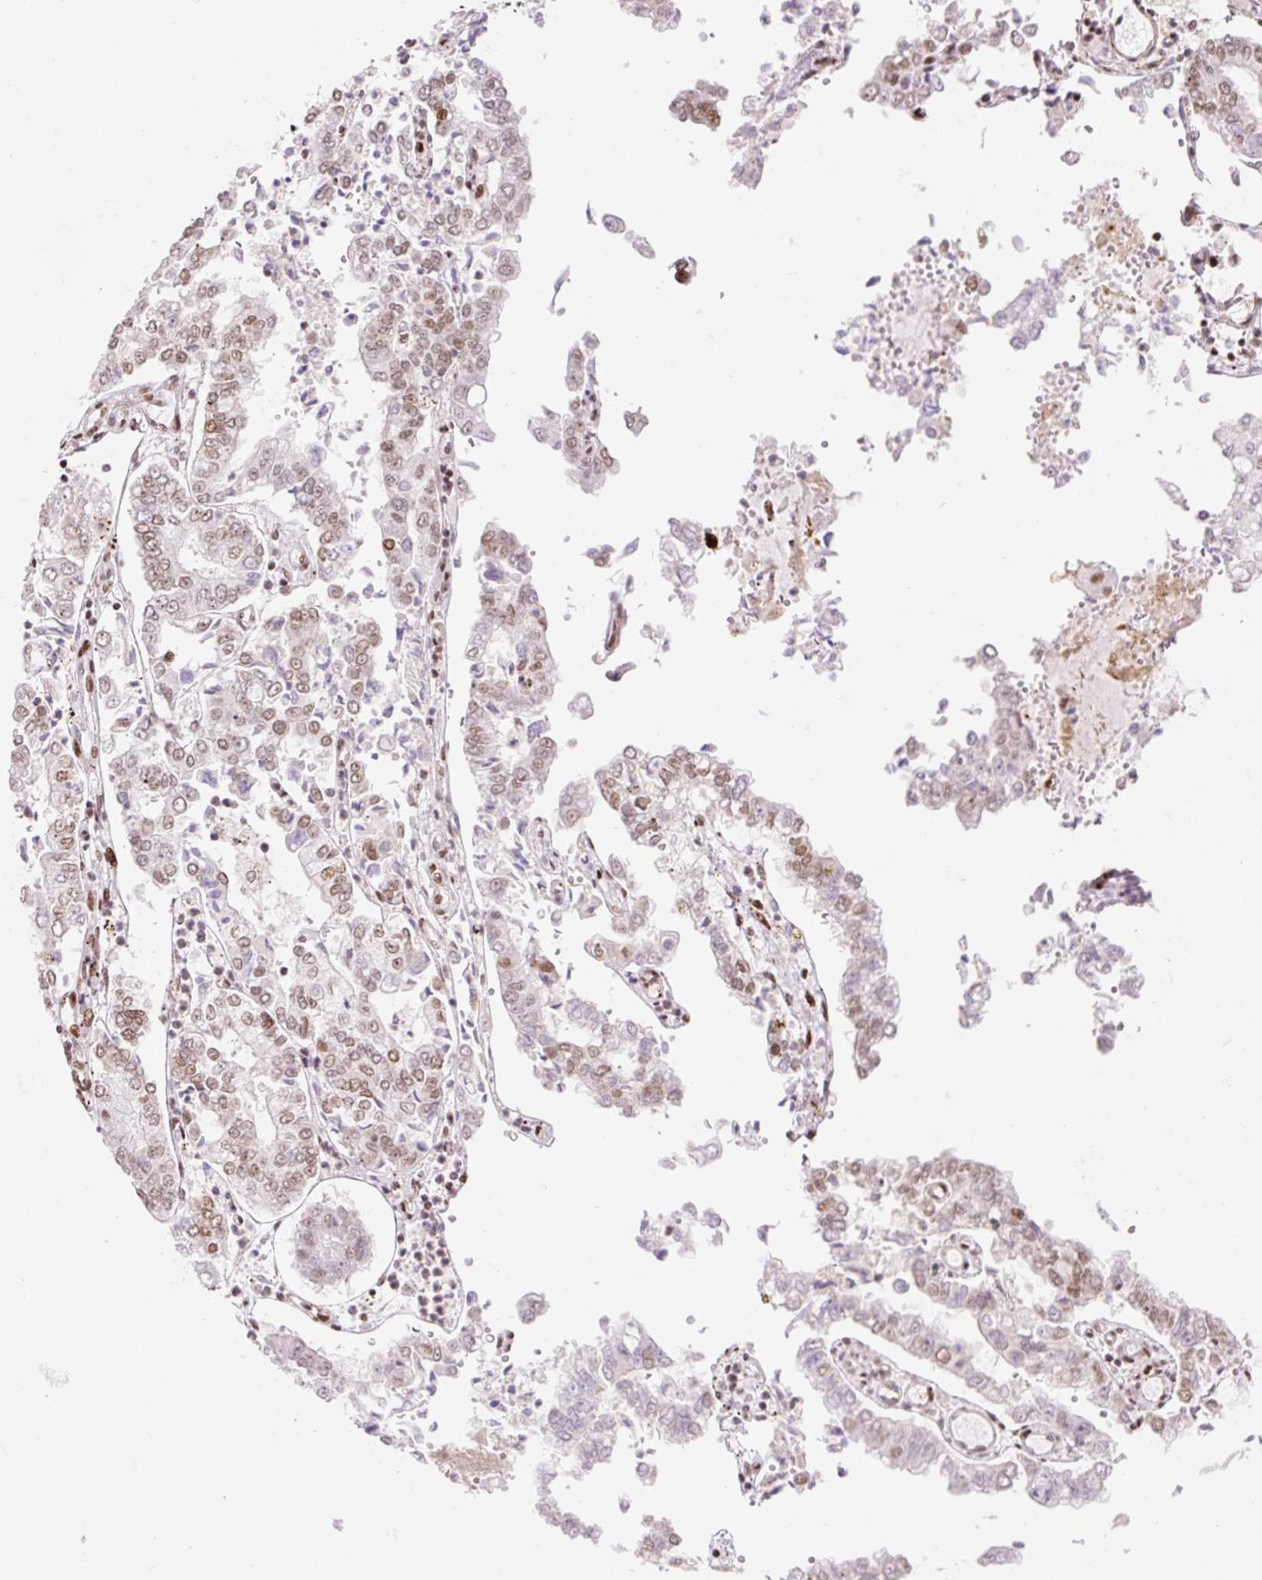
{"staining": {"intensity": "moderate", "quantity": ">75%", "location": "nuclear"}, "tissue": "stomach cancer", "cell_type": "Tumor cells", "image_type": "cancer", "snomed": [{"axis": "morphology", "description": "Adenocarcinoma, NOS"}, {"axis": "topography", "description": "Stomach"}], "caption": "A histopathology image of adenocarcinoma (stomach) stained for a protein exhibits moderate nuclear brown staining in tumor cells.", "gene": "RIPPLY3", "patient": {"sex": "male", "age": 76}}